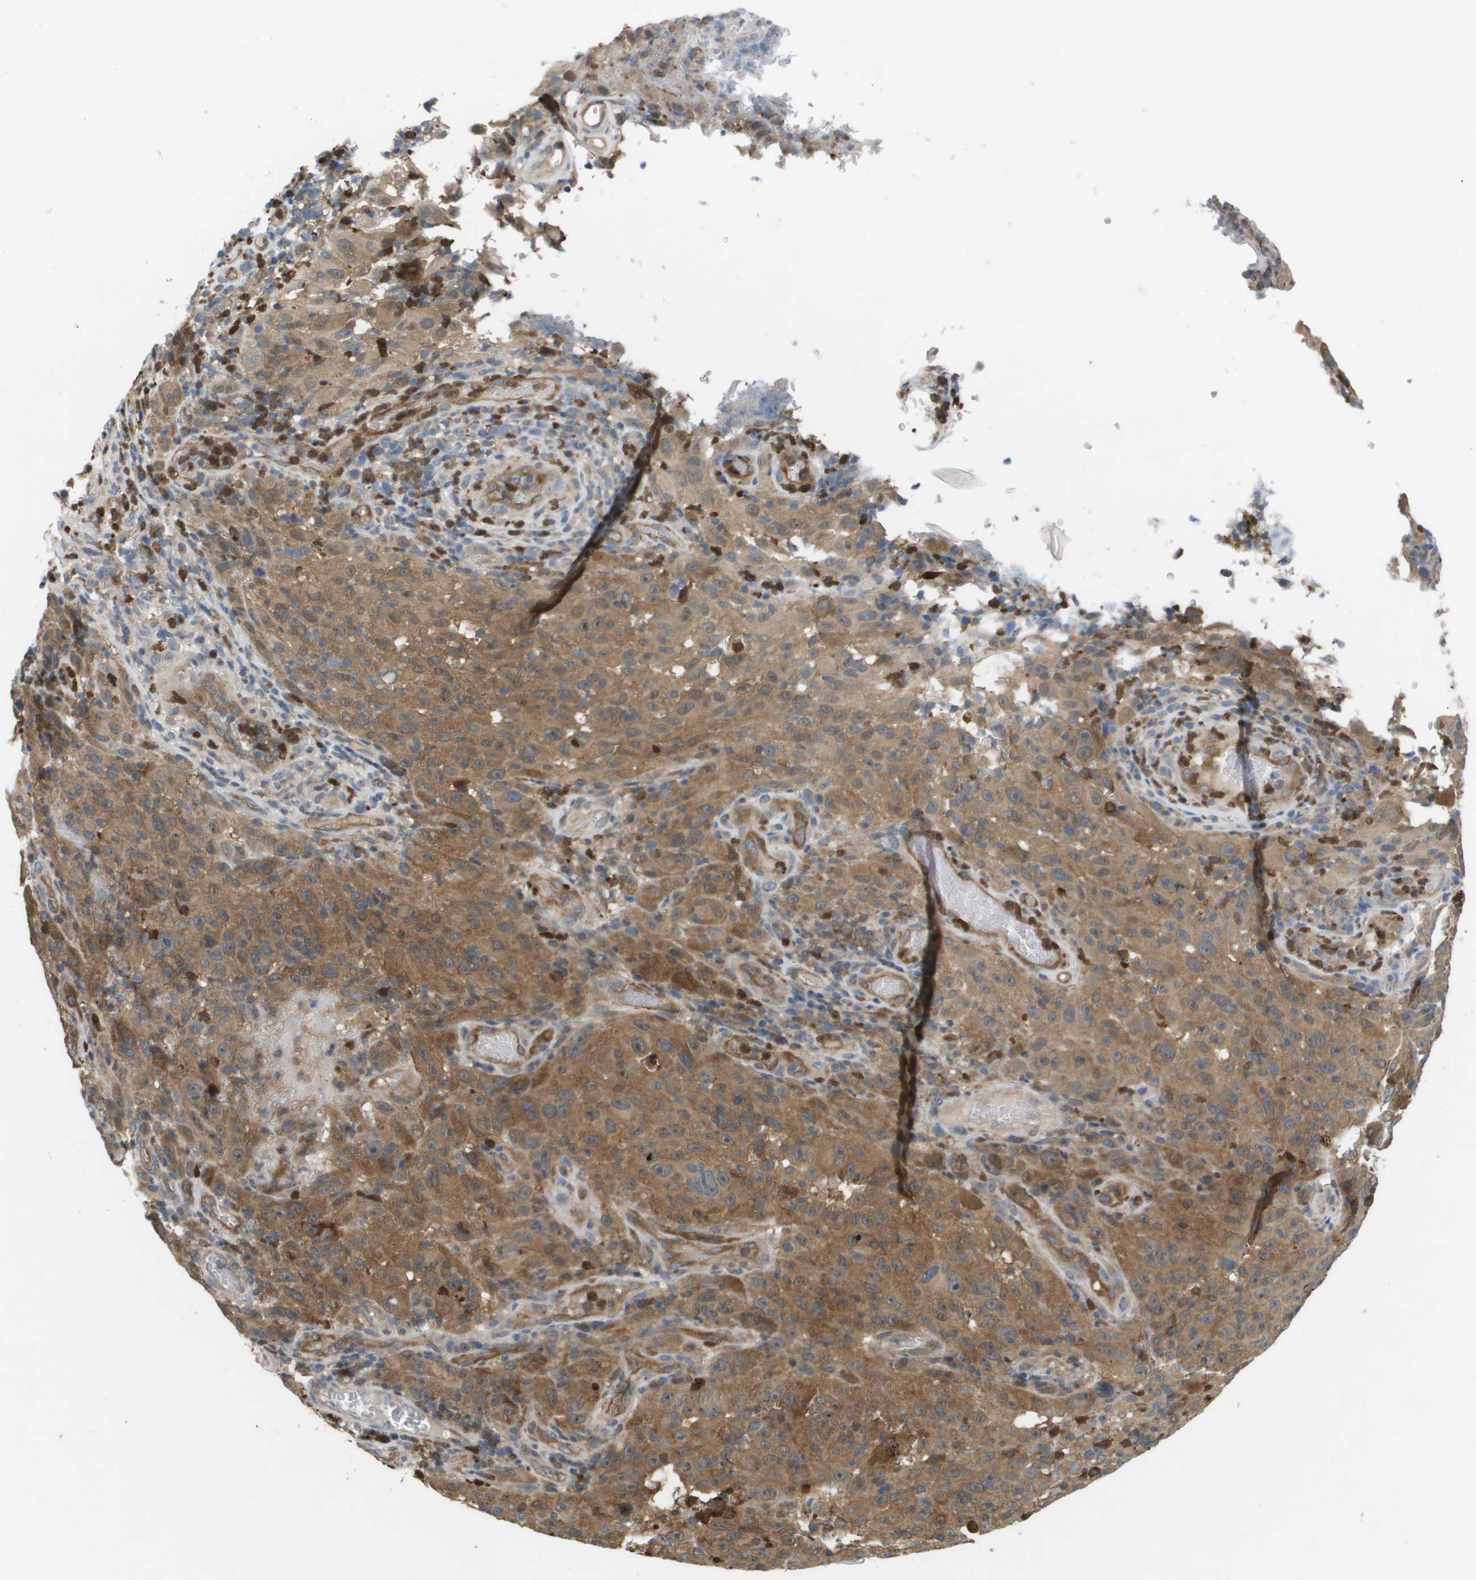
{"staining": {"intensity": "moderate", "quantity": ">75%", "location": "cytoplasmic/membranous"}, "tissue": "melanoma", "cell_type": "Tumor cells", "image_type": "cancer", "snomed": [{"axis": "morphology", "description": "Malignant melanoma, NOS"}, {"axis": "topography", "description": "Skin"}], "caption": "A high-resolution histopathology image shows immunohistochemistry (IHC) staining of melanoma, which shows moderate cytoplasmic/membranous positivity in approximately >75% of tumor cells.", "gene": "PALD1", "patient": {"sex": "female", "age": 82}}